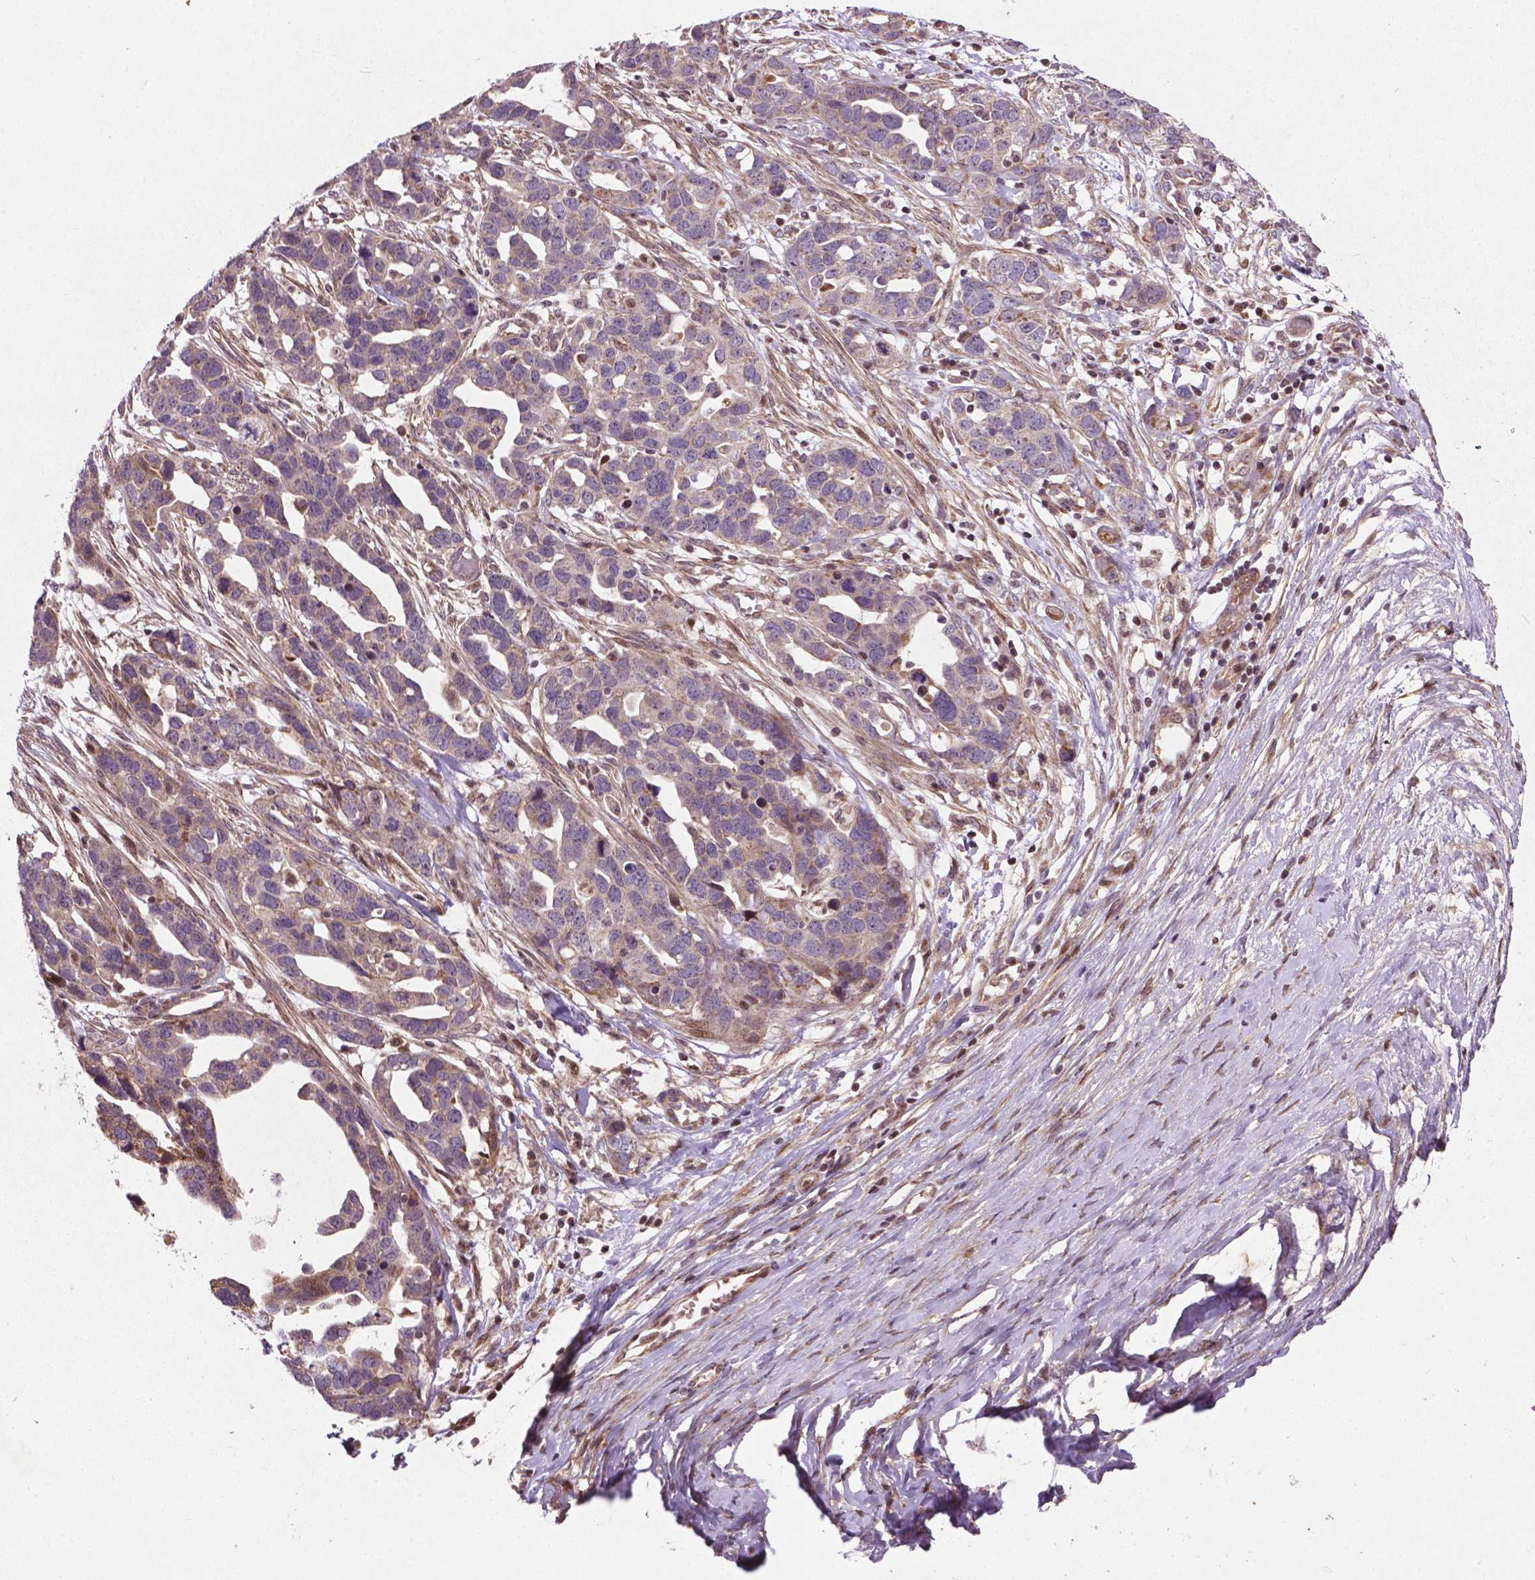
{"staining": {"intensity": "moderate", "quantity": "<25%", "location": "cytoplasmic/membranous"}, "tissue": "ovarian cancer", "cell_type": "Tumor cells", "image_type": "cancer", "snomed": [{"axis": "morphology", "description": "Cystadenocarcinoma, serous, NOS"}, {"axis": "topography", "description": "Ovary"}], "caption": "Immunohistochemical staining of human serous cystadenocarcinoma (ovarian) demonstrates low levels of moderate cytoplasmic/membranous positivity in about <25% of tumor cells.", "gene": "B3GALNT2", "patient": {"sex": "female", "age": 54}}